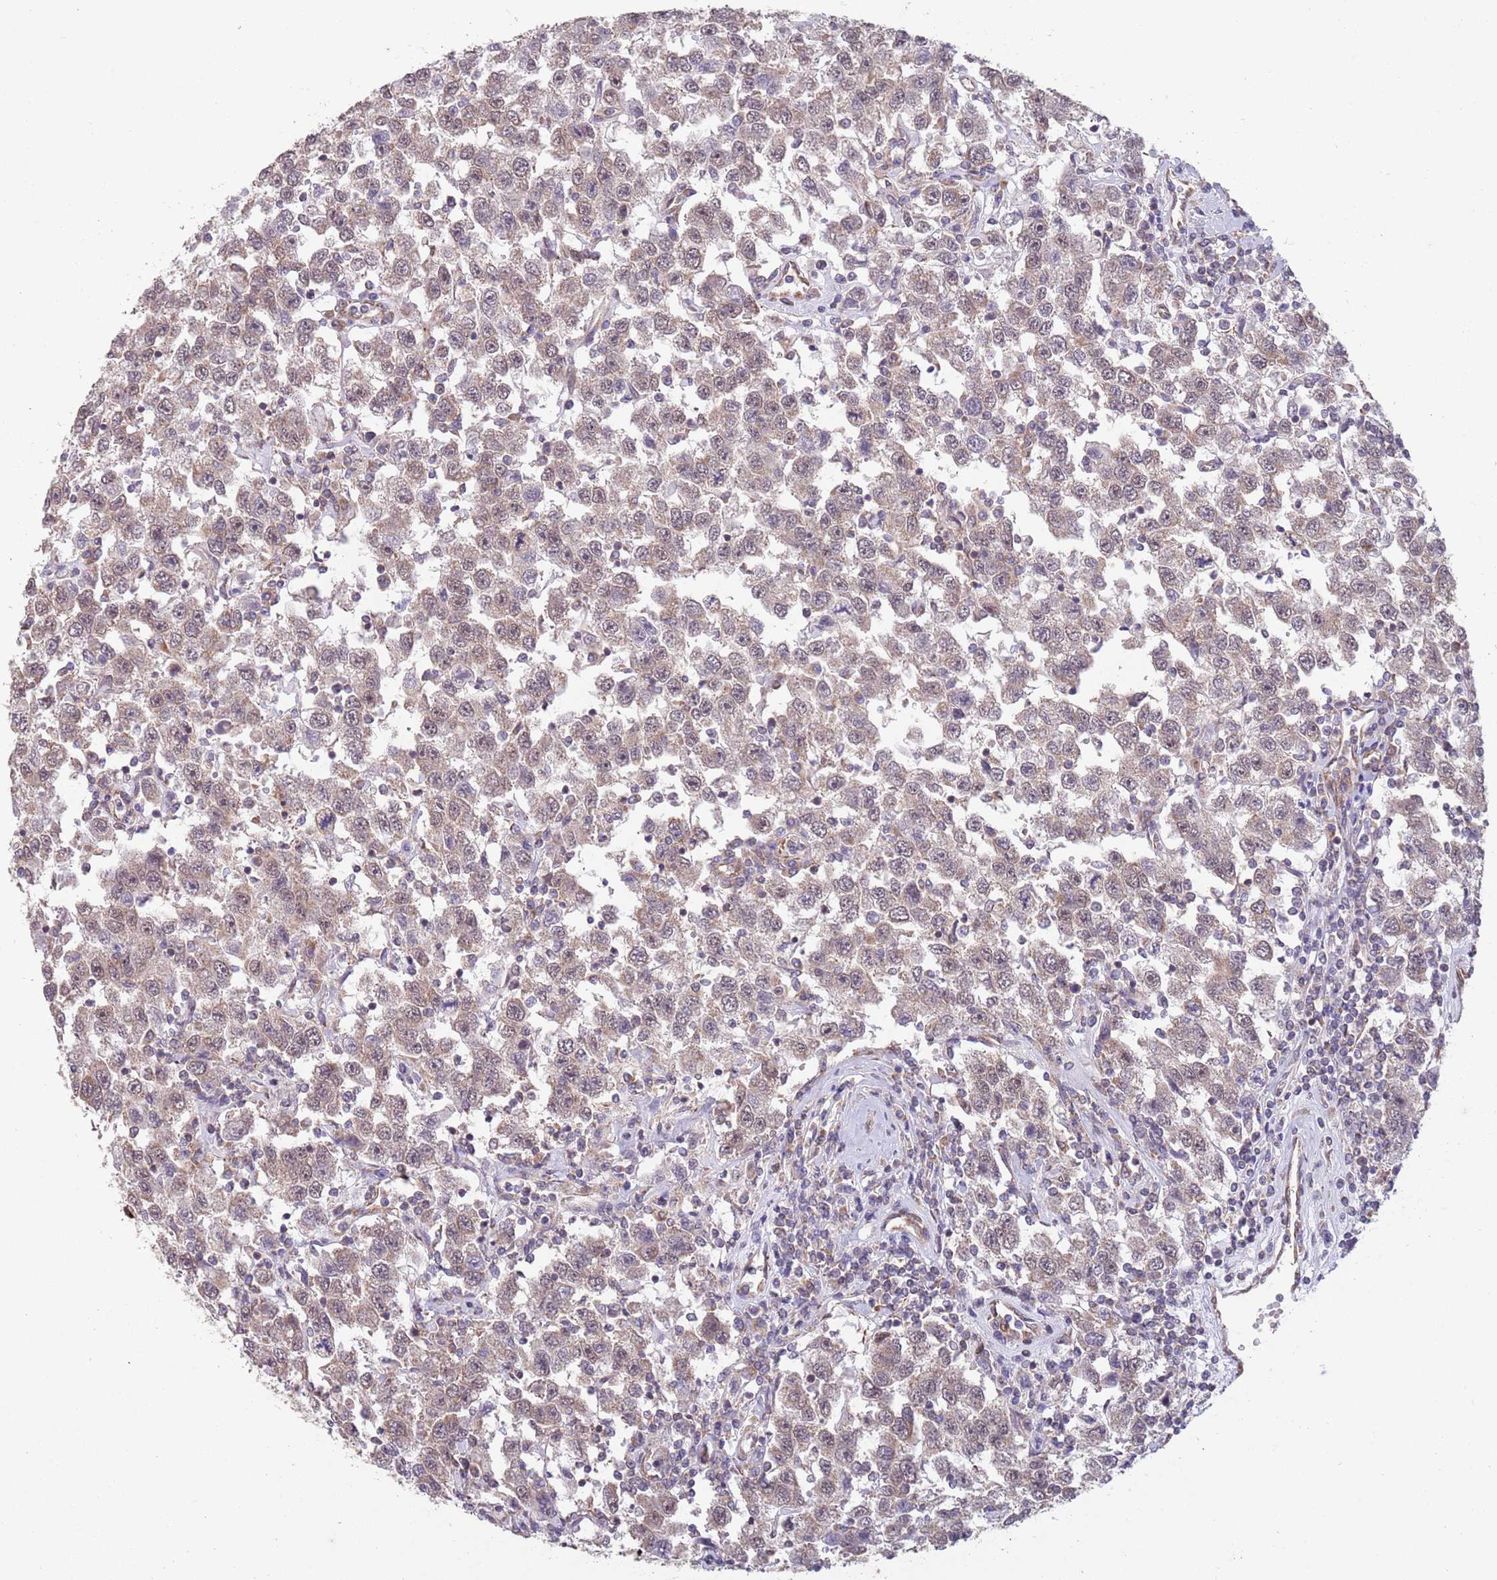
{"staining": {"intensity": "weak", "quantity": "25%-75%", "location": "nuclear"}, "tissue": "testis cancer", "cell_type": "Tumor cells", "image_type": "cancer", "snomed": [{"axis": "morphology", "description": "Seminoma, NOS"}, {"axis": "topography", "description": "Testis"}], "caption": "Protein staining of seminoma (testis) tissue shows weak nuclear staining in about 25%-75% of tumor cells. Nuclei are stained in blue.", "gene": "CHD9", "patient": {"sex": "male", "age": 41}}